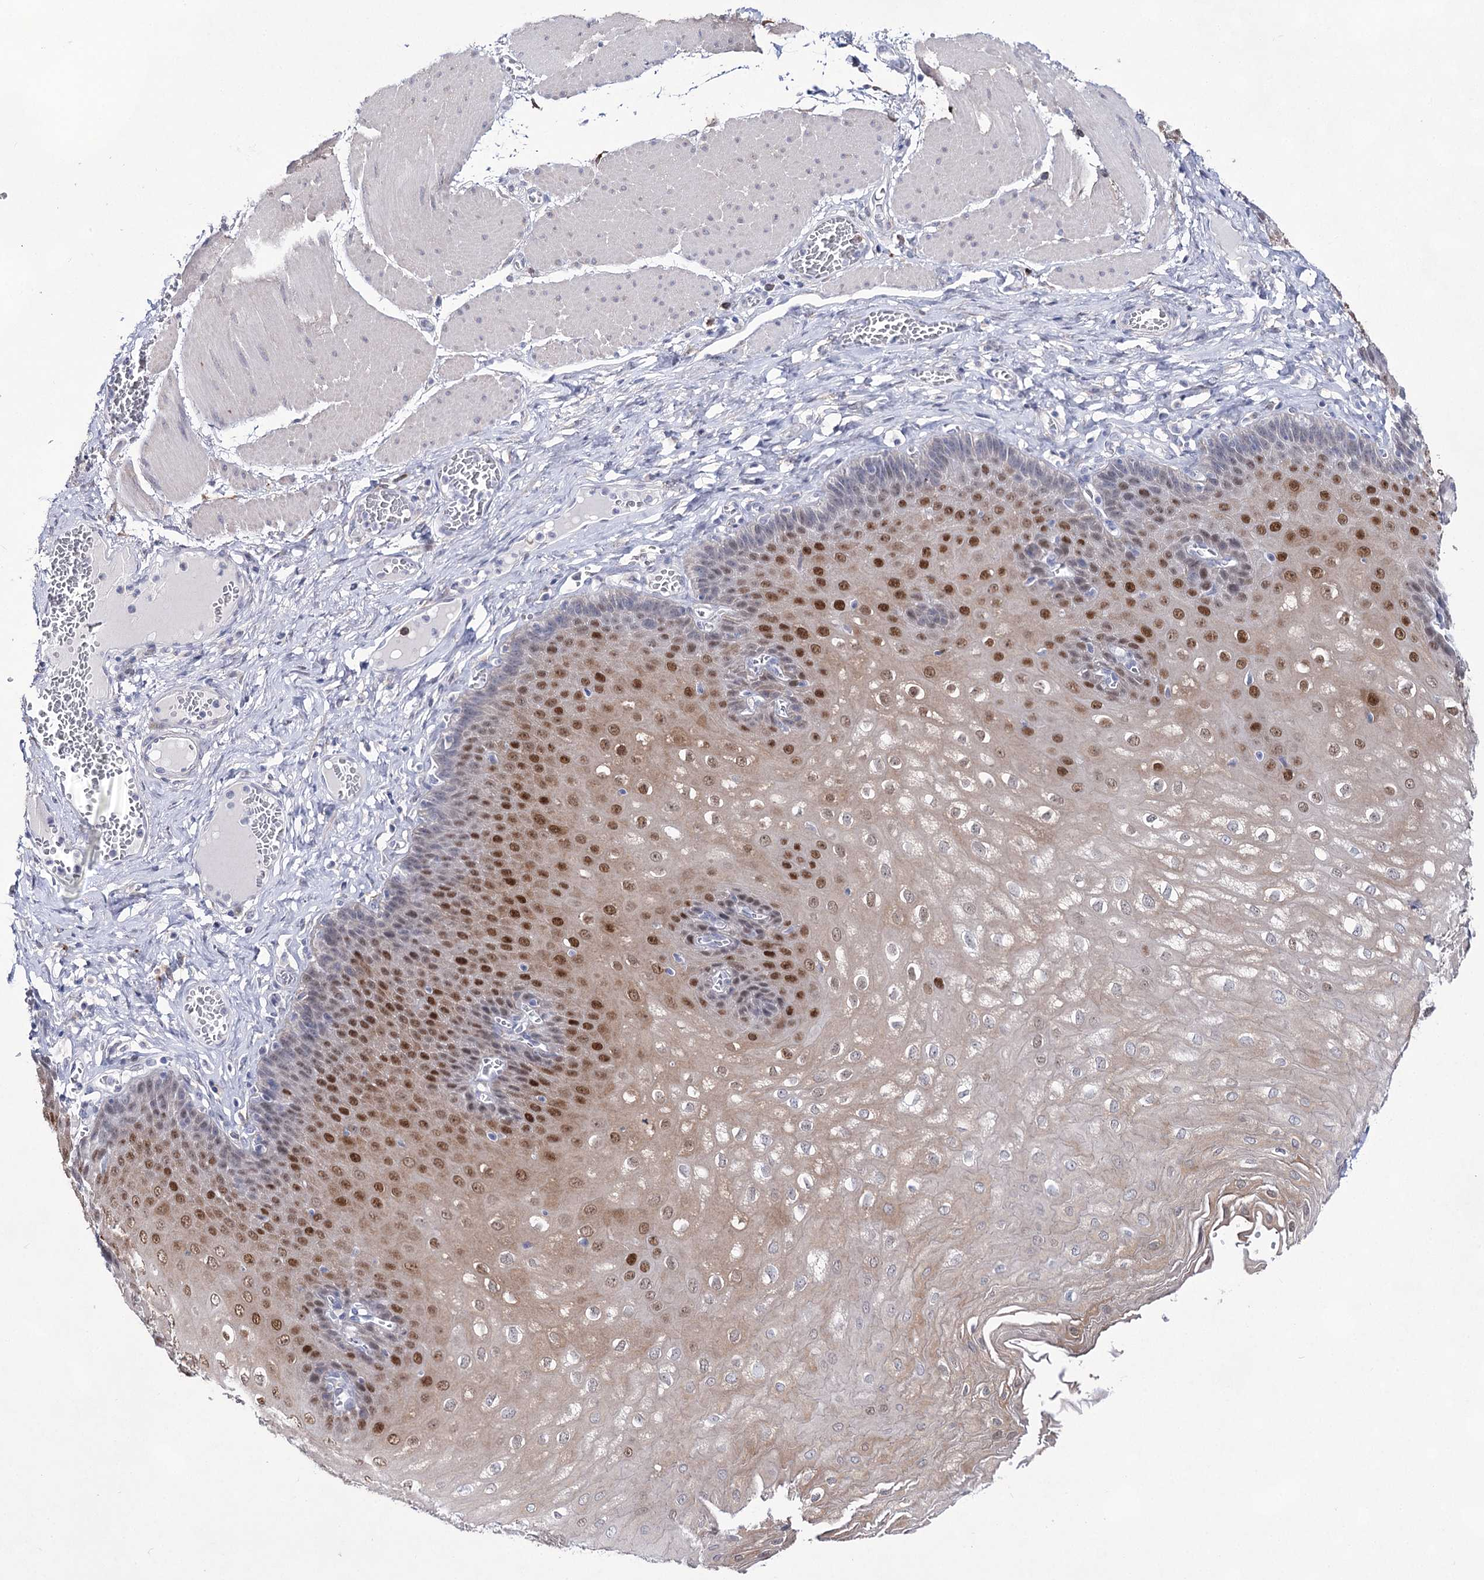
{"staining": {"intensity": "moderate", "quantity": "25%-75%", "location": "nuclear"}, "tissue": "esophagus", "cell_type": "Squamous epithelial cells", "image_type": "normal", "snomed": [{"axis": "morphology", "description": "Normal tissue, NOS"}, {"axis": "topography", "description": "Esophagus"}], "caption": "Brown immunohistochemical staining in normal human esophagus exhibits moderate nuclear staining in about 25%-75% of squamous epithelial cells. Using DAB (brown) and hematoxylin (blue) stains, captured at high magnification using brightfield microscopy.", "gene": "UGDH", "patient": {"sex": "male", "age": 60}}